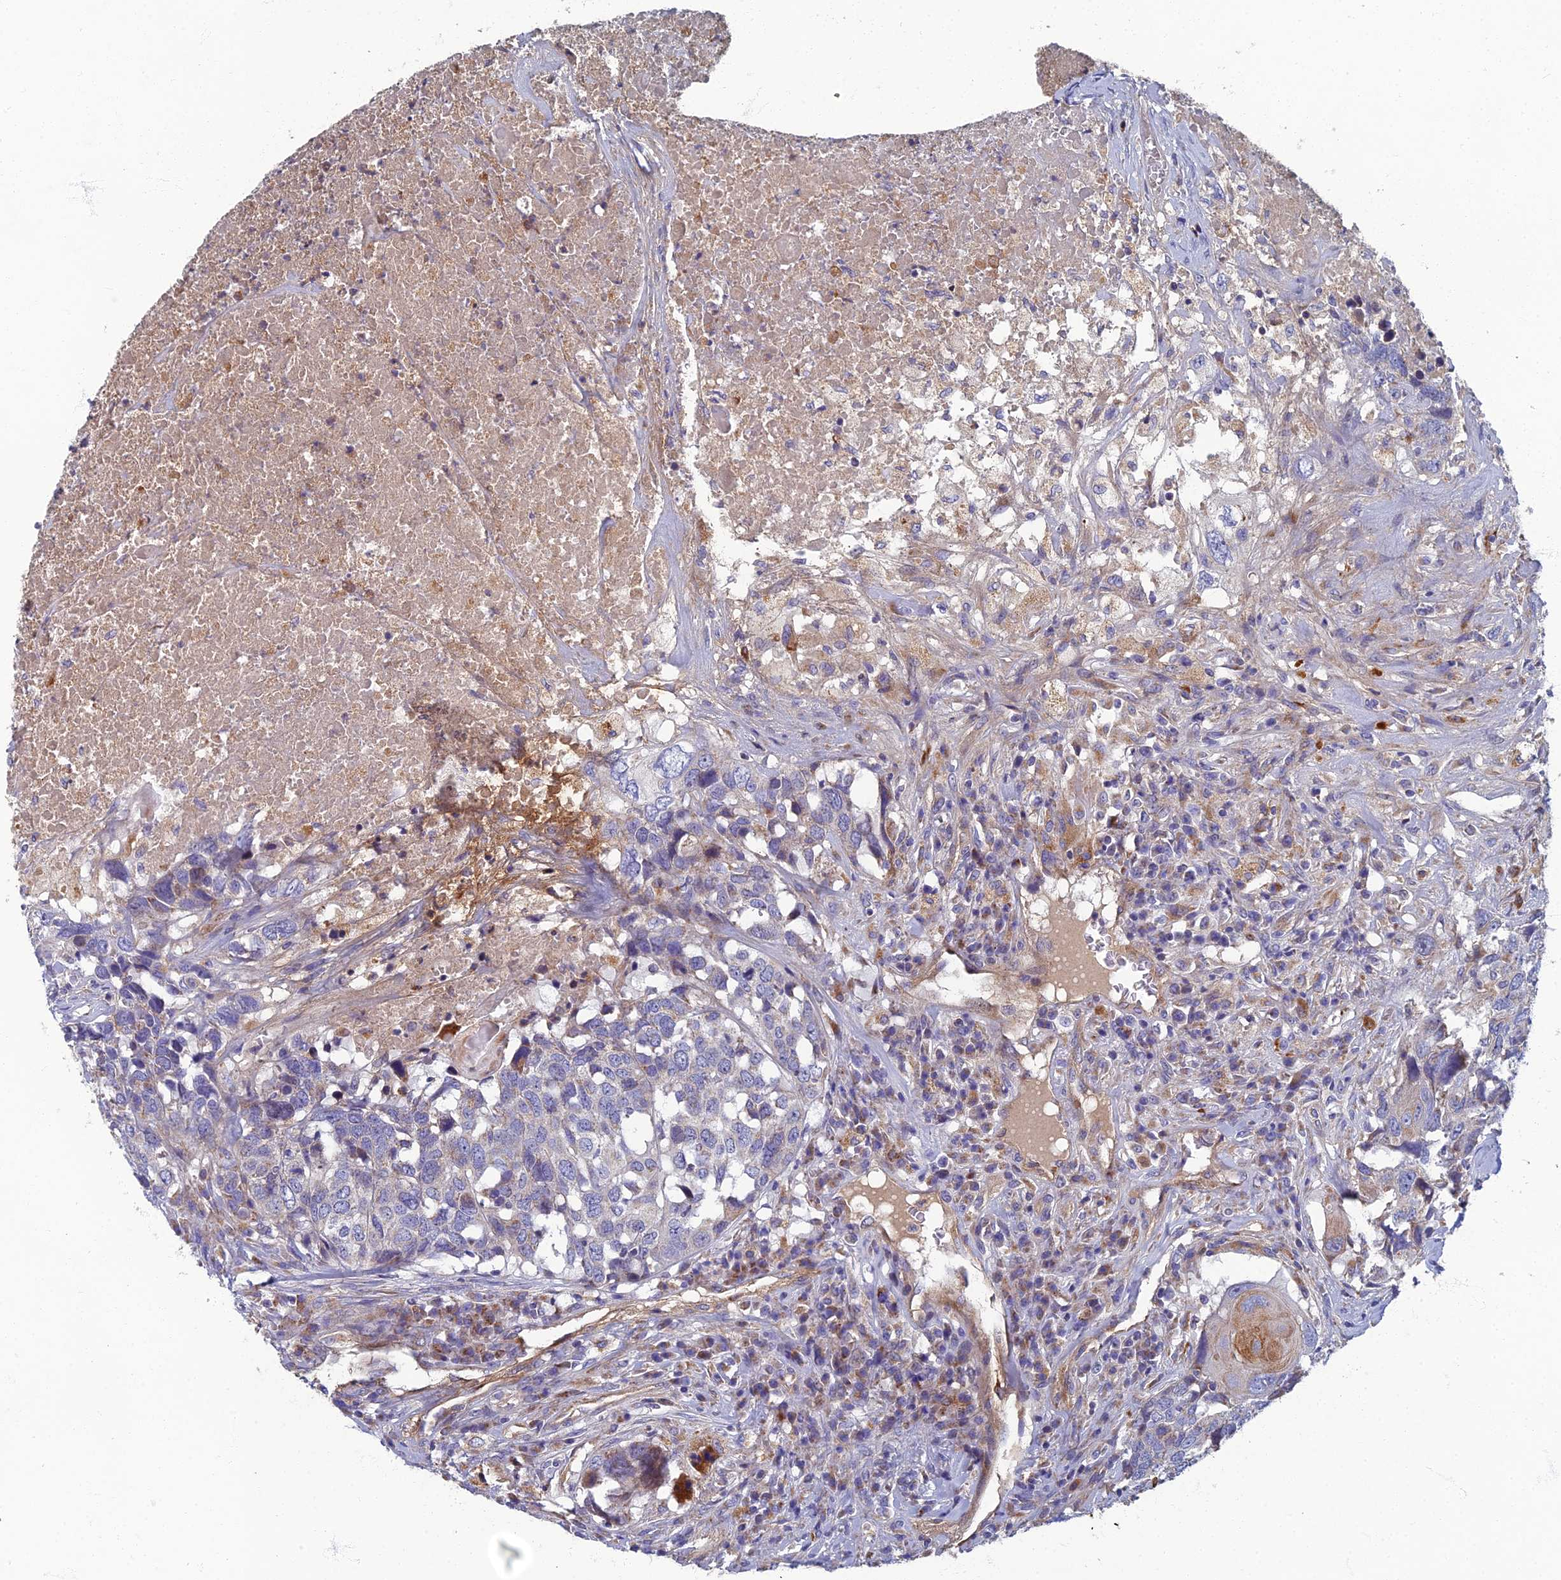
{"staining": {"intensity": "negative", "quantity": "none", "location": "none"}, "tissue": "head and neck cancer", "cell_type": "Tumor cells", "image_type": "cancer", "snomed": [{"axis": "morphology", "description": "Squamous cell carcinoma, NOS"}, {"axis": "topography", "description": "Head-Neck"}], "caption": "A photomicrograph of head and neck squamous cell carcinoma stained for a protein displays no brown staining in tumor cells.", "gene": "RNASEK", "patient": {"sex": "male", "age": 66}}